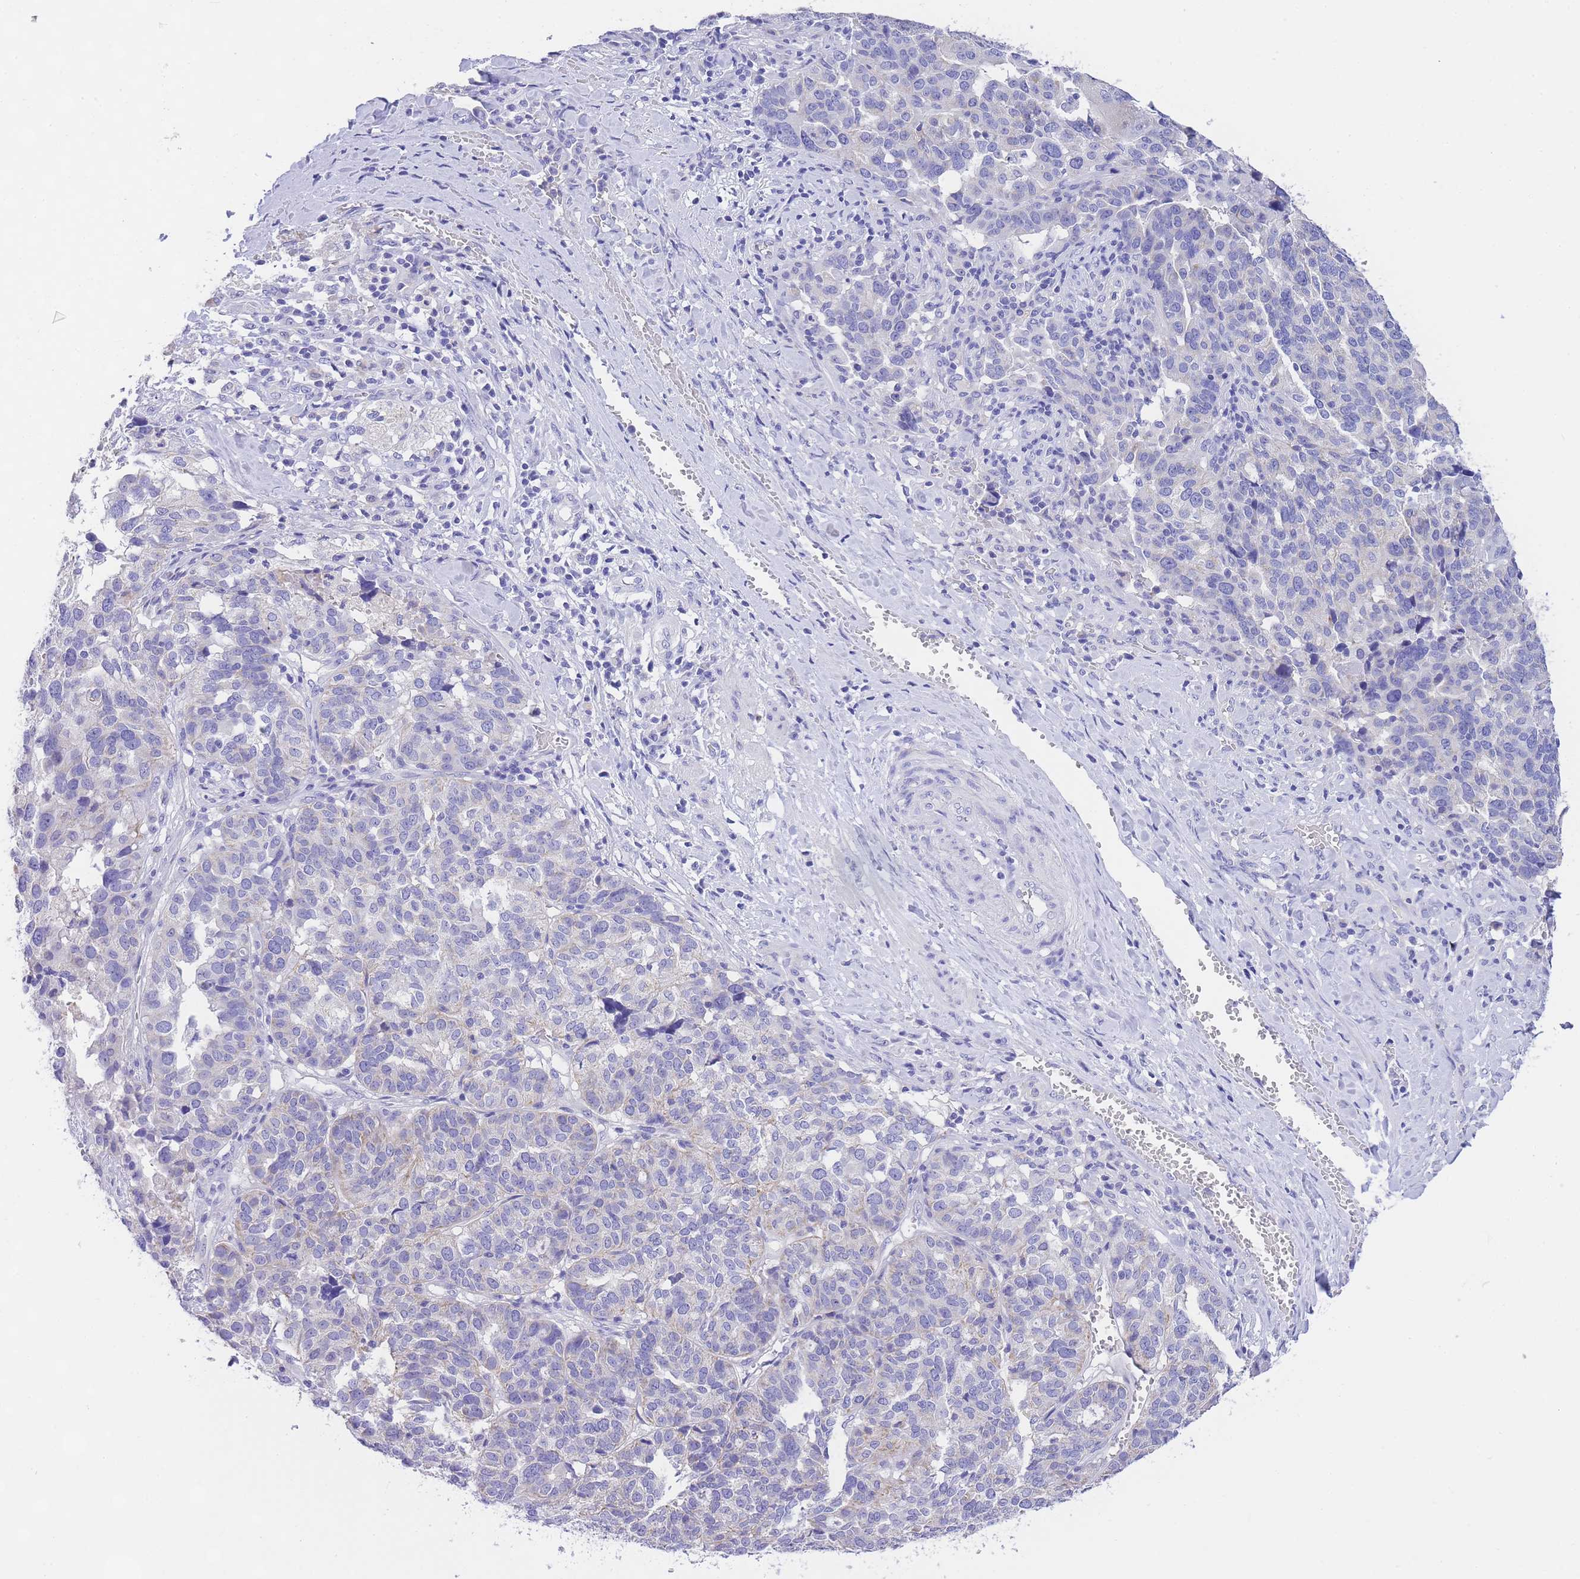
{"staining": {"intensity": "negative", "quantity": "none", "location": "none"}, "tissue": "ovarian cancer", "cell_type": "Tumor cells", "image_type": "cancer", "snomed": [{"axis": "morphology", "description": "Cystadenocarcinoma, serous, NOS"}, {"axis": "topography", "description": "Ovary"}], "caption": "IHC histopathology image of ovarian cancer (serous cystadenocarcinoma) stained for a protein (brown), which shows no positivity in tumor cells. (DAB (3,3'-diaminobenzidine) immunohistochemistry with hematoxylin counter stain).", "gene": "EPN2", "patient": {"sex": "female", "age": 59}}